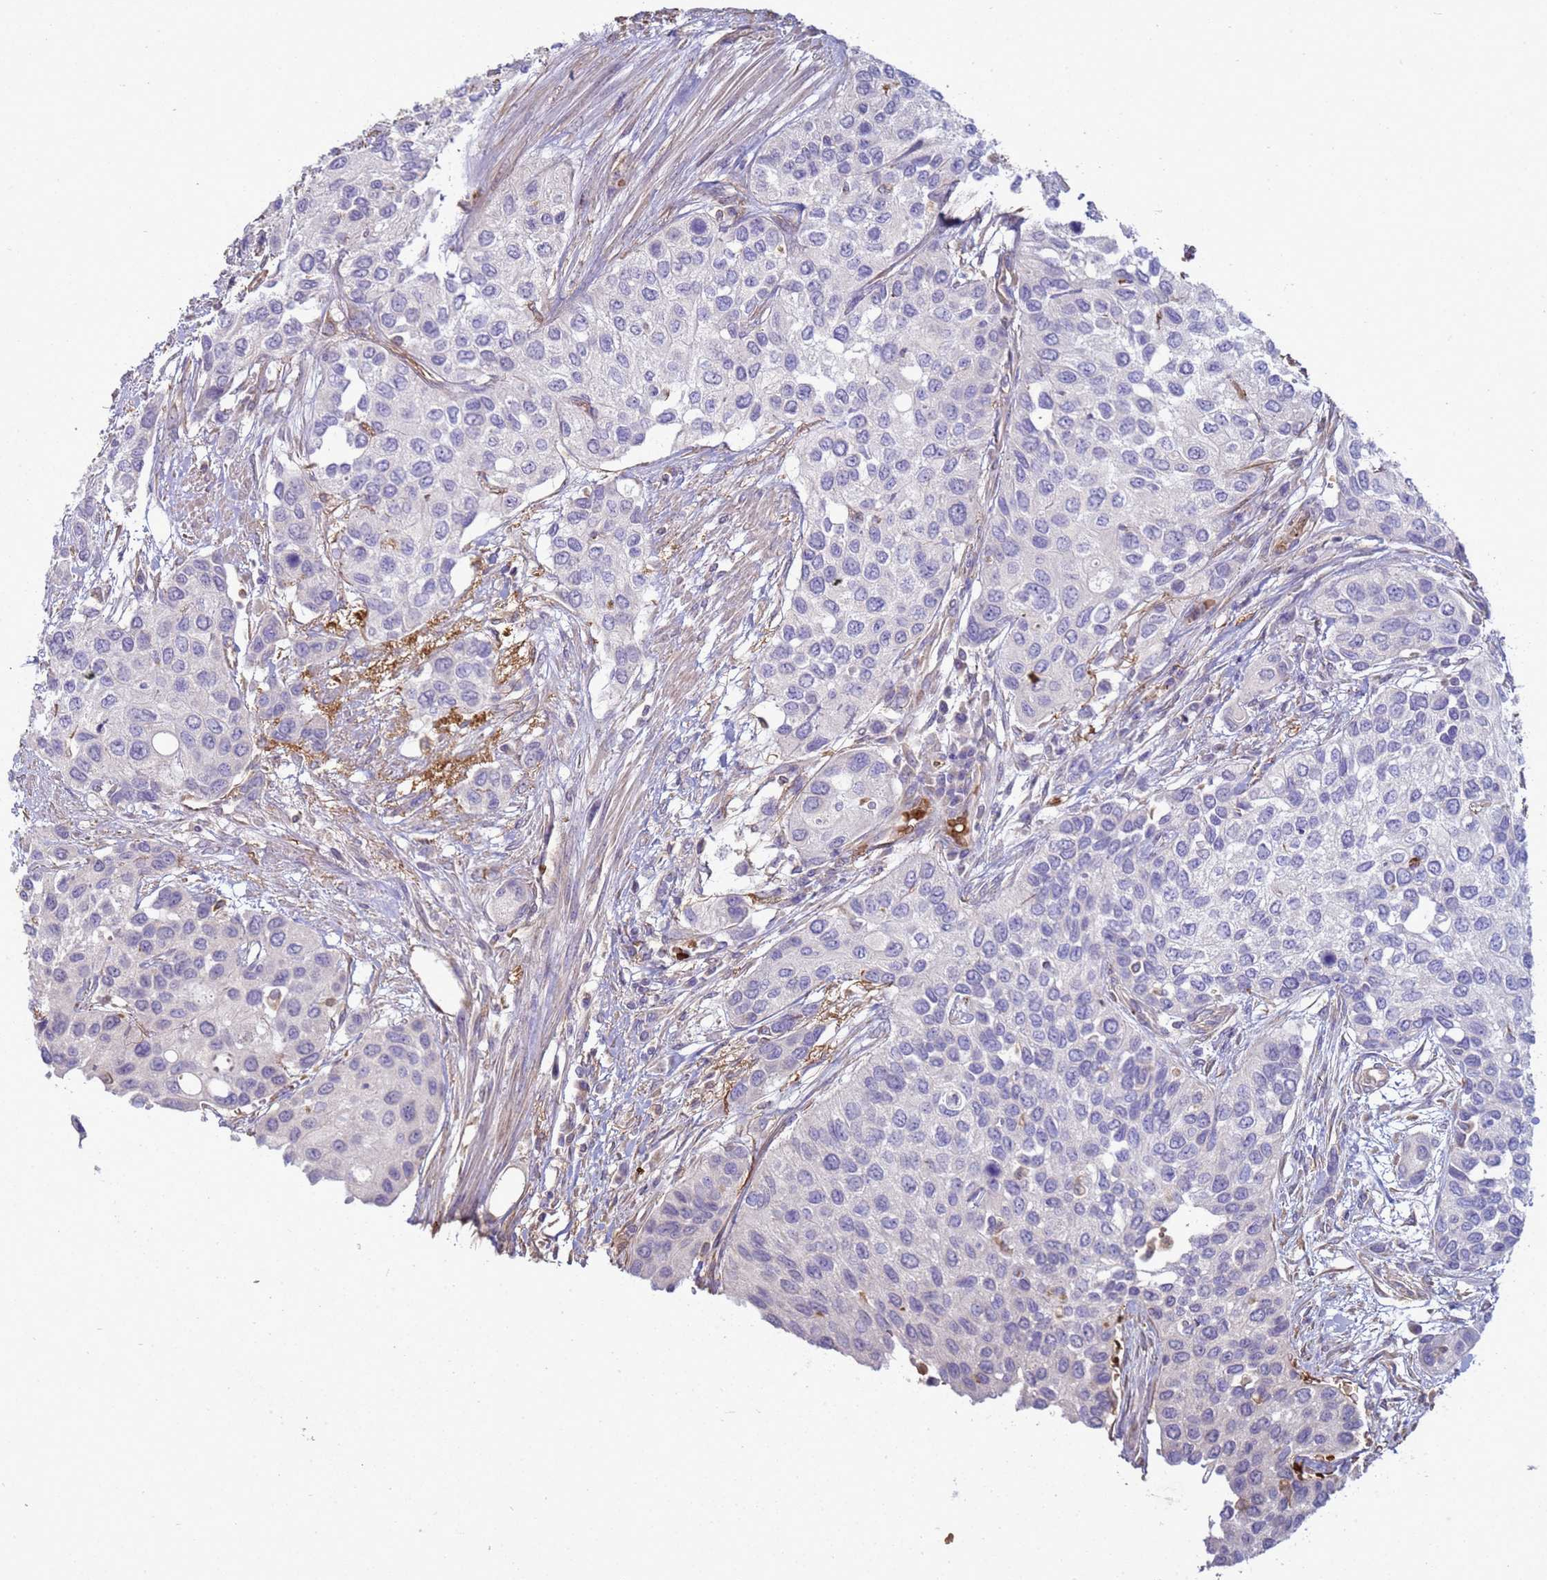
{"staining": {"intensity": "negative", "quantity": "none", "location": "none"}, "tissue": "urothelial cancer", "cell_type": "Tumor cells", "image_type": "cancer", "snomed": [{"axis": "morphology", "description": "Normal tissue, NOS"}, {"axis": "morphology", "description": "Urothelial carcinoma, High grade"}, {"axis": "topography", "description": "Vascular tissue"}, {"axis": "topography", "description": "Urinary bladder"}], "caption": "Human urothelial cancer stained for a protein using IHC demonstrates no expression in tumor cells.", "gene": "SGIP1", "patient": {"sex": "female", "age": 56}}